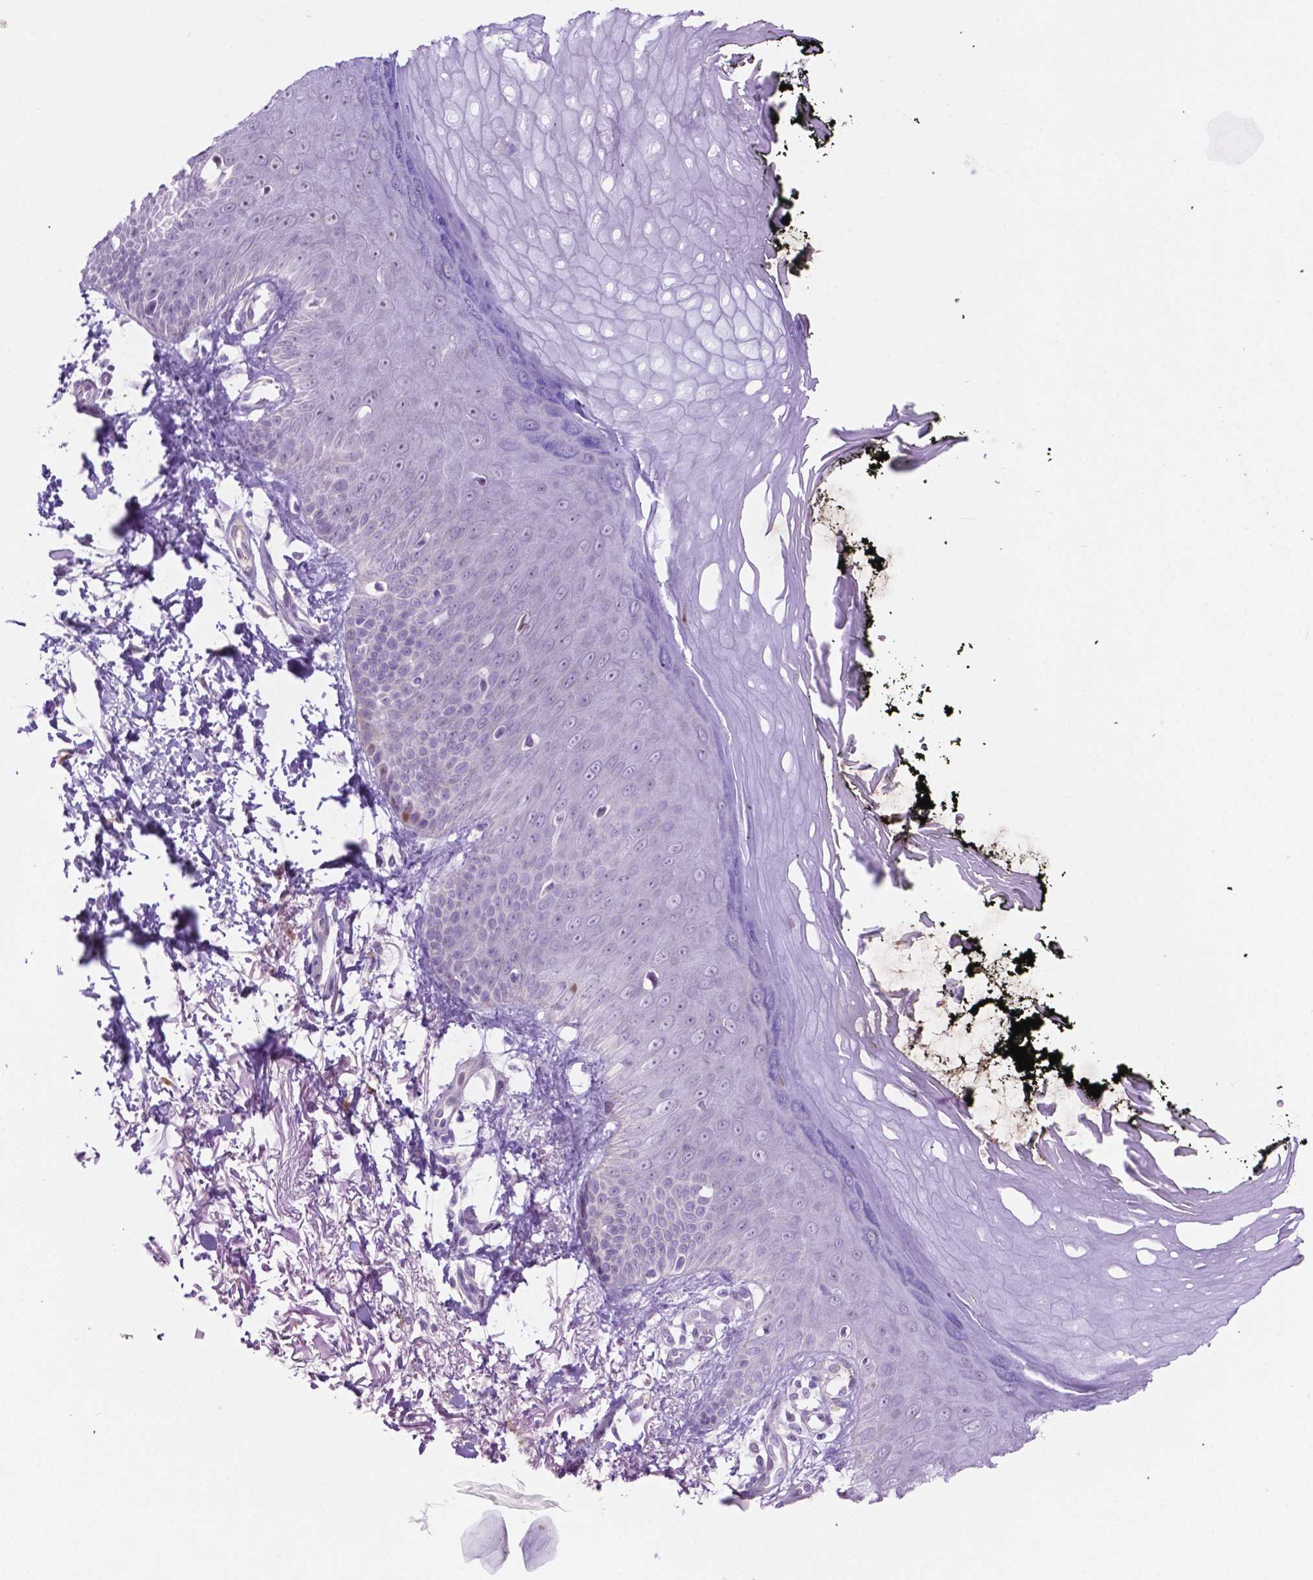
{"staining": {"intensity": "negative", "quantity": "none", "location": "none"}, "tissue": "melanoma", "cell_type": "Tumor cells", "image_type": "cancer", "snomed": [{"axis": "morphology", "description": "Malignant melanoma, NOS"}, {"axis": "topography", "description": "Skin"}], "caption": "DAB immunohistochemical staining of melanoma displays no significant expression in tumor cells.", "gene": "ACY3", "patient": {"sex": "female", "age": 80}}